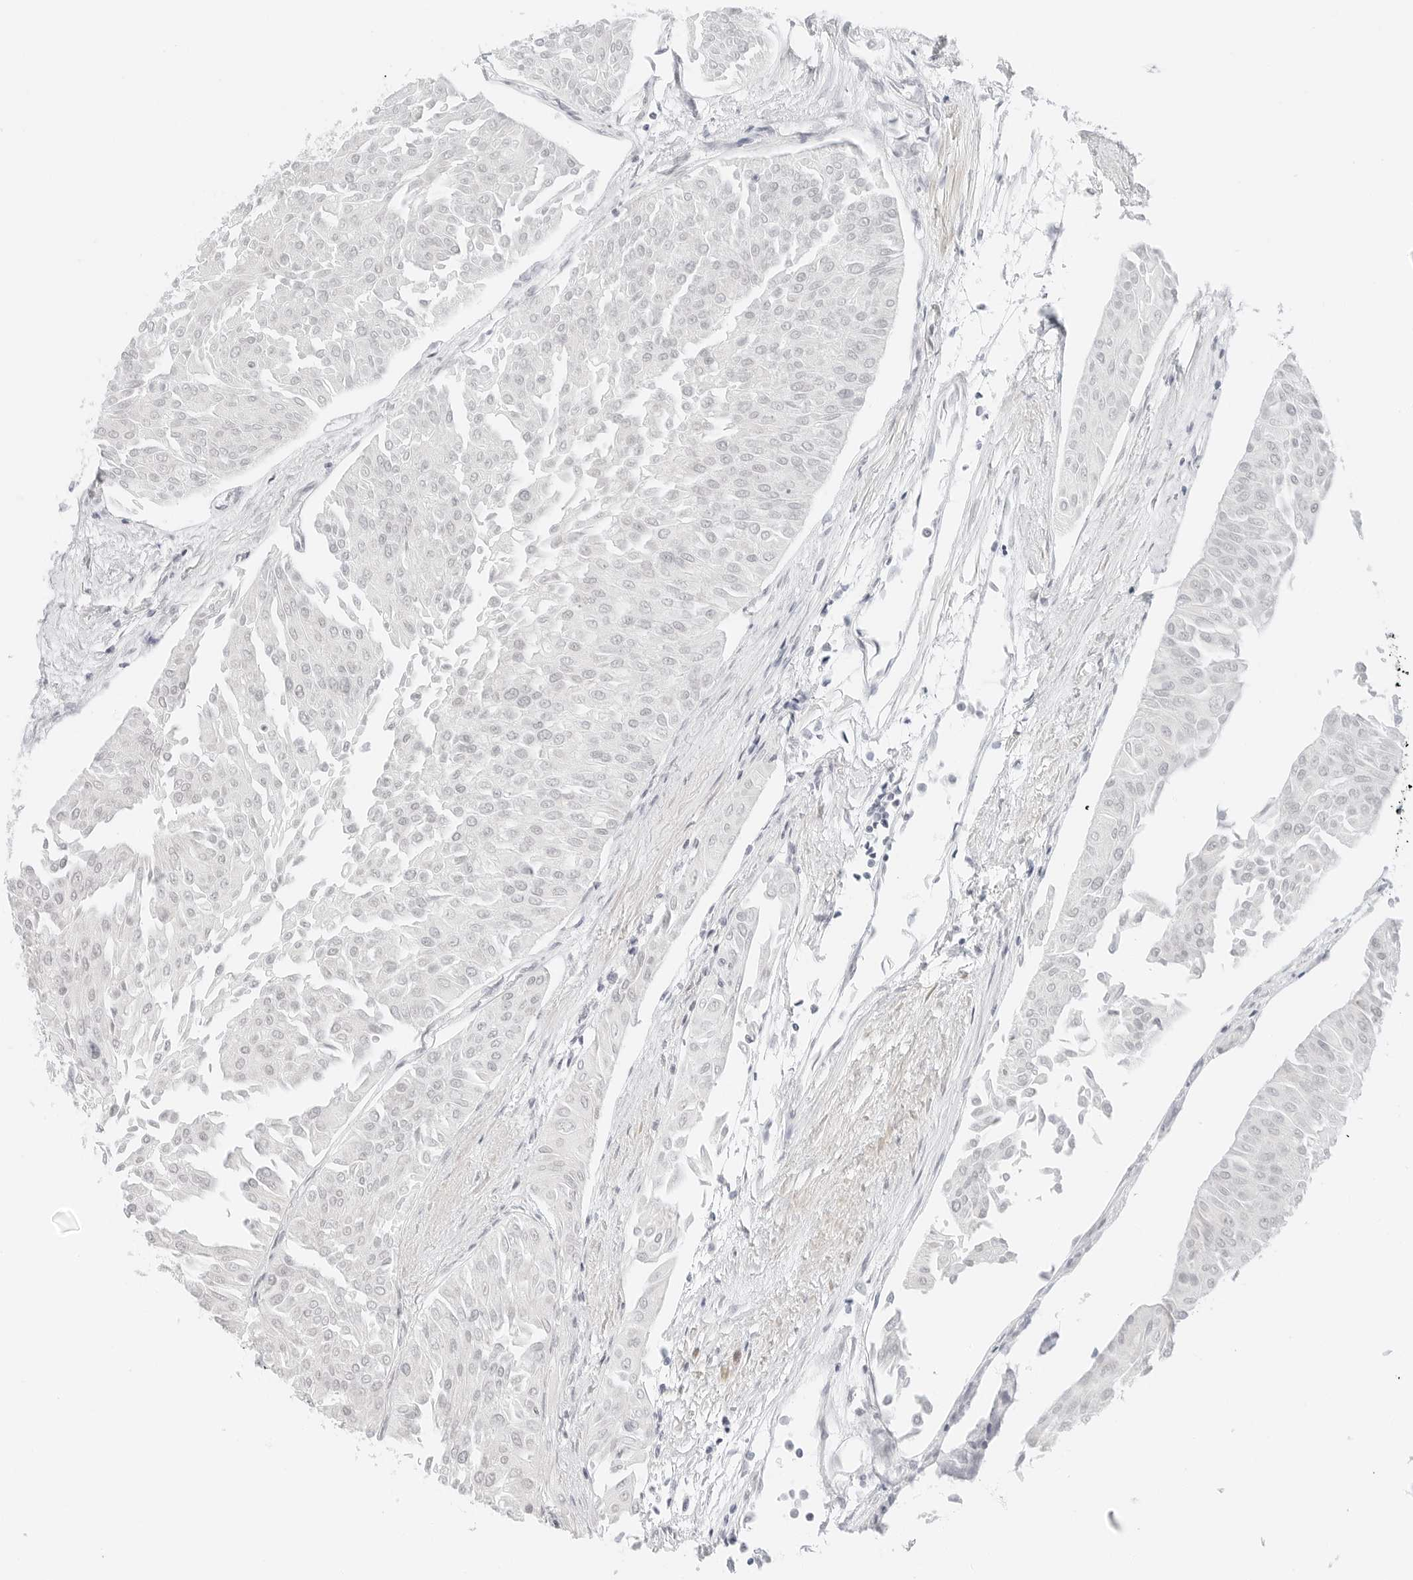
{"staining": {"intensity": "negative", "quantity": "none", "location": "none"}, "tissue": "urothelial cancer", "cell_type": "Tumor cells", "image_type": "cancer", "snomed": [{"axis": "morphology", "description": "Urothelial carcinoma, Low grade"}, {"axis": "topography", "description": "Urinary bladder"}], "caption": "An immunohistochemistry image of urothelial carcinoma (low-grade) is shown. There is no staining in tumor cells of urothelial carcinoma (low-grade).", "gene": "NEO1", "patient": {"sex": "male", "age": 67}}